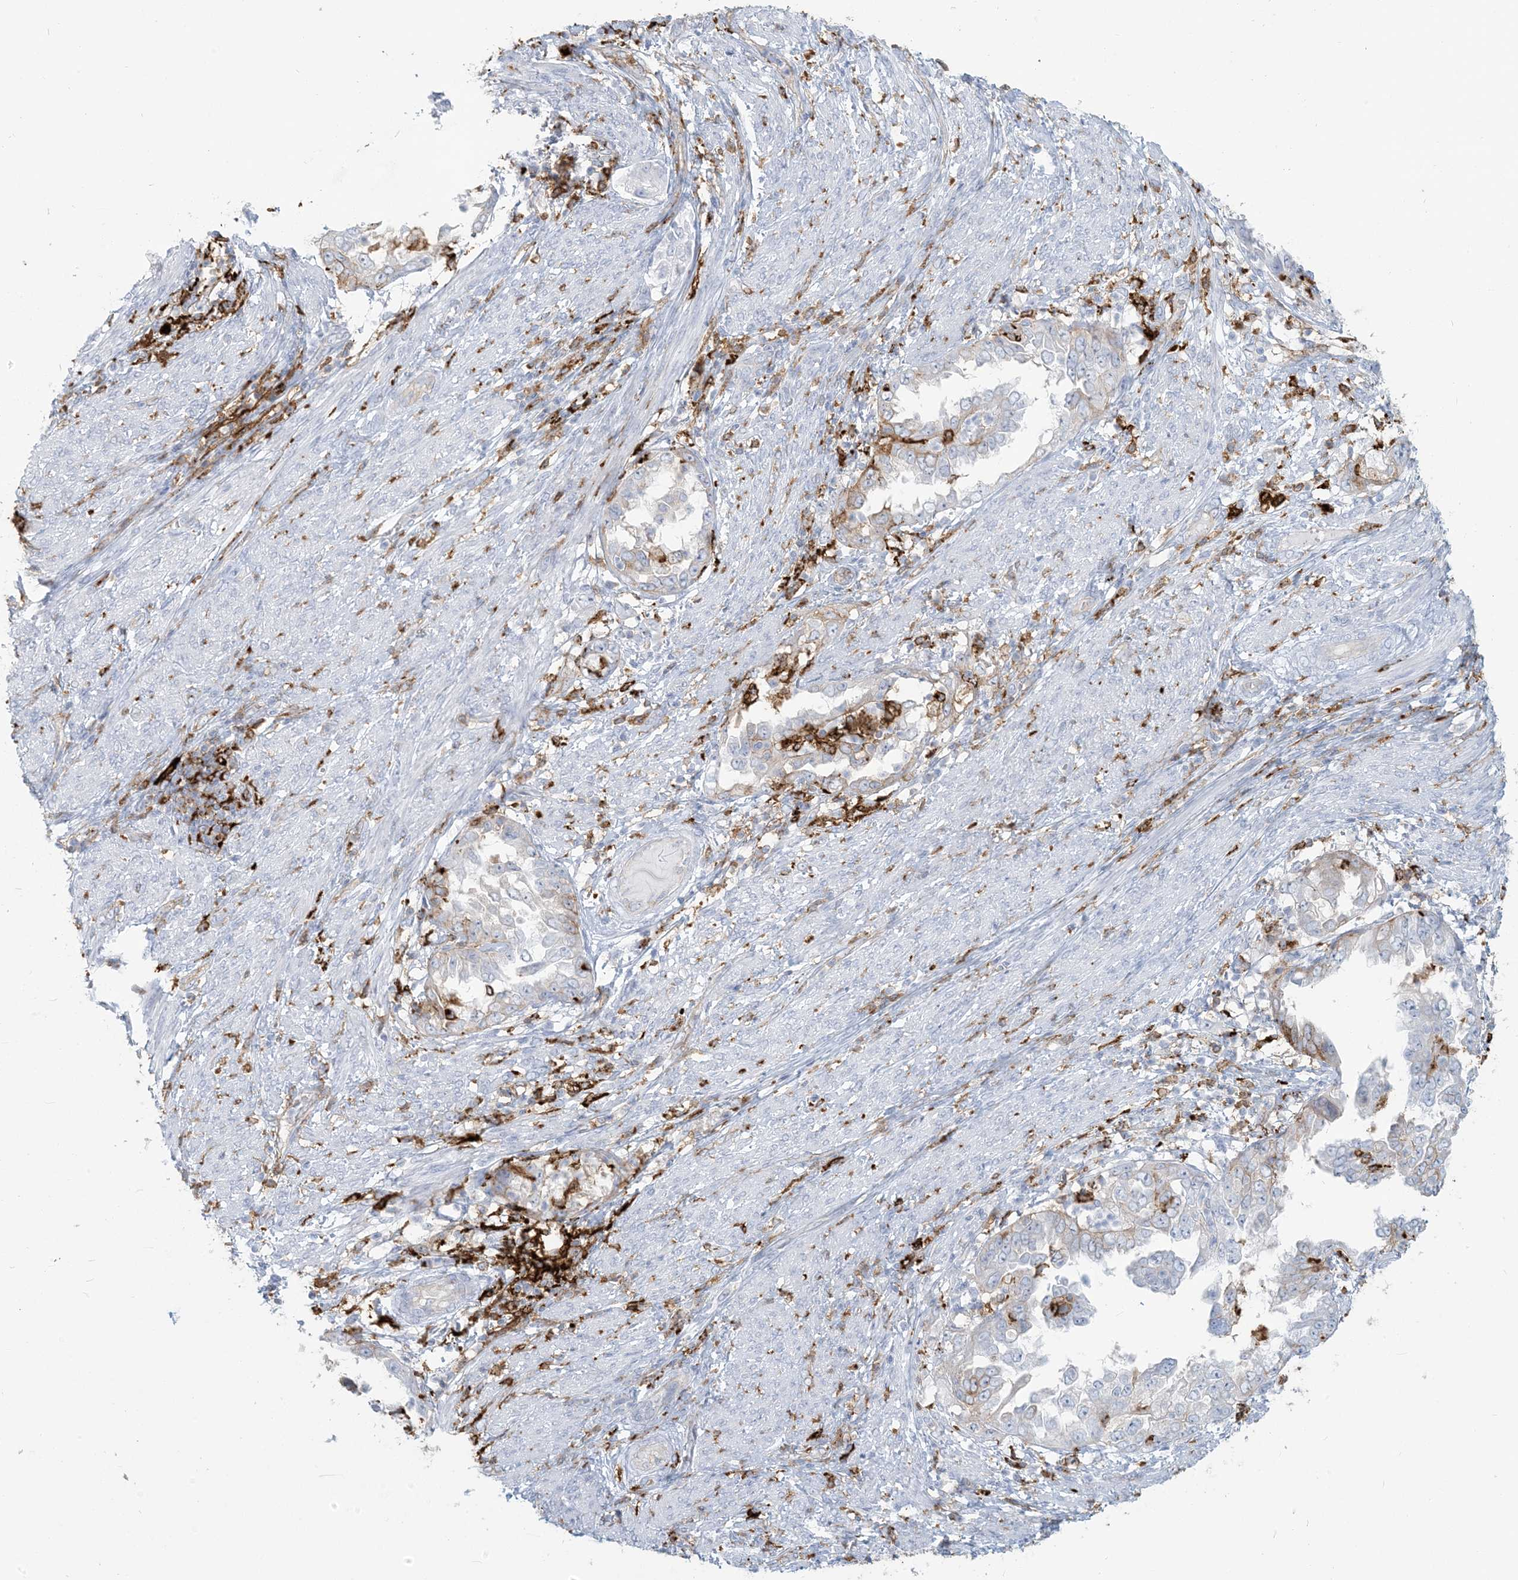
{"staining": {"intensity": "weak", "quantity": "<25%", "location": "cytoplasmic/membranous"}, "tissue": "endometrial cancer", "cell_type": "Tumor cells", "image_type": "cancer", "snomed": [{"axis": "morphology", "description": "Adenocarcinoma, NOS"}, {"axis": "topography", "description": "Endometrium"}], "caption": "Immunohistochemistry of endometrial adenocarcinoma exhibits no staining in tumor cells.", "gene": "HLA-DRB1", "patient": {"sex": "female", "age": 85}}